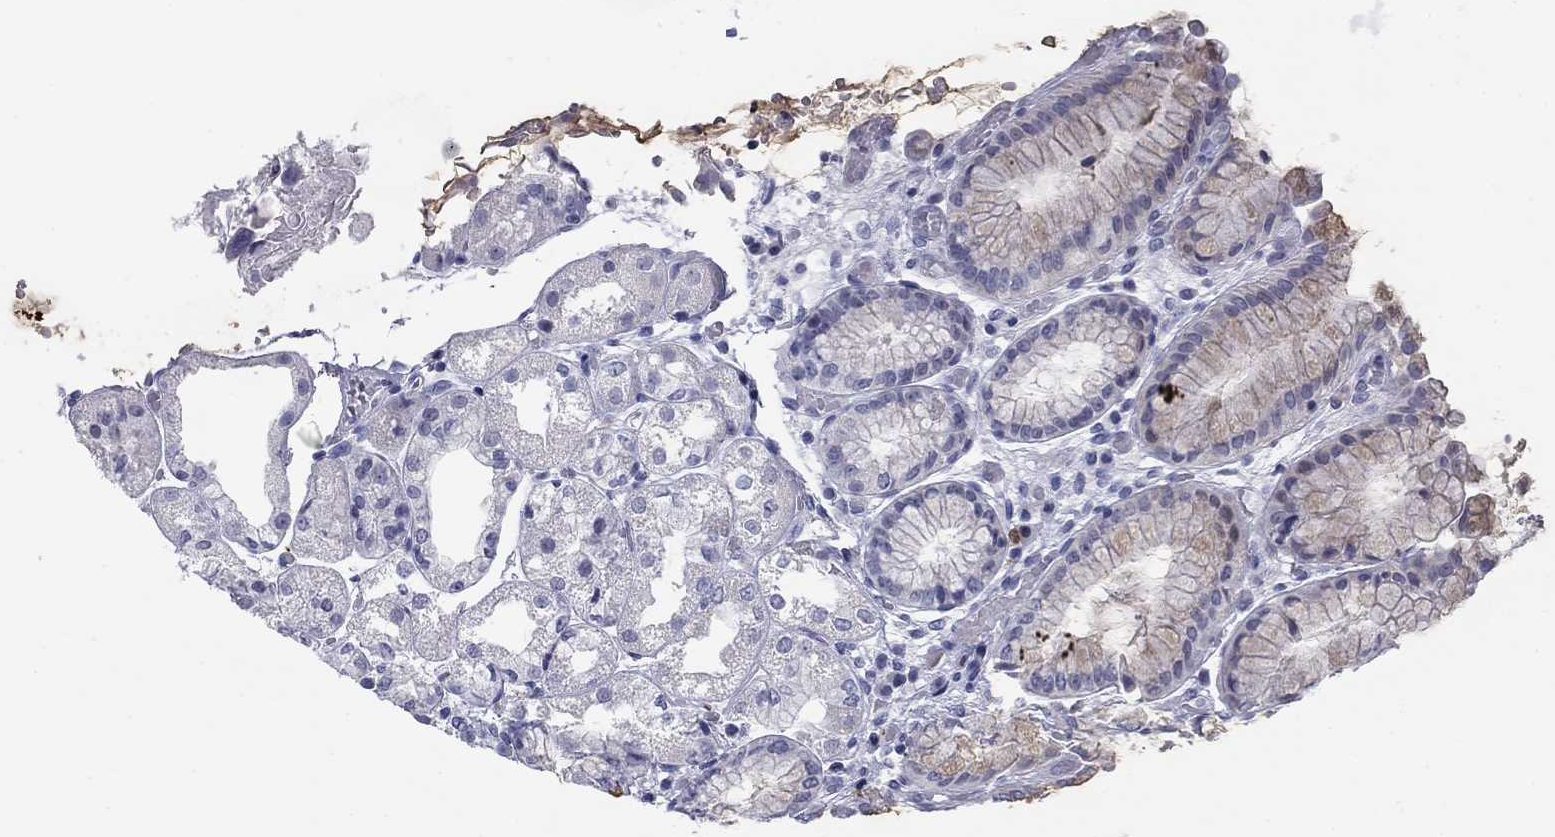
{"staining": {"intensity": "negative", "quantity": "none", "location": "none"}, "tissue": "stomach", "cell_type": "Glandular cells", "image_type": "normal", "snomed": [{"axis": "morphology", "description": "Normal tissue, NOS"}, {"axis": "topography", "description": "Stomach, upper"}], "caption": "The immunohistochemistry photomicrograph has no significant positivity in glandular cells of stomach. Brightfield microscopy of immunohistochemistry stained with DAB (3,3'-diaminobenzidine) (brown) and hematoxylin (blue), captured at high magnification.", "gene": "PRPH", "patient": {"sex": "male", "age": 72}}